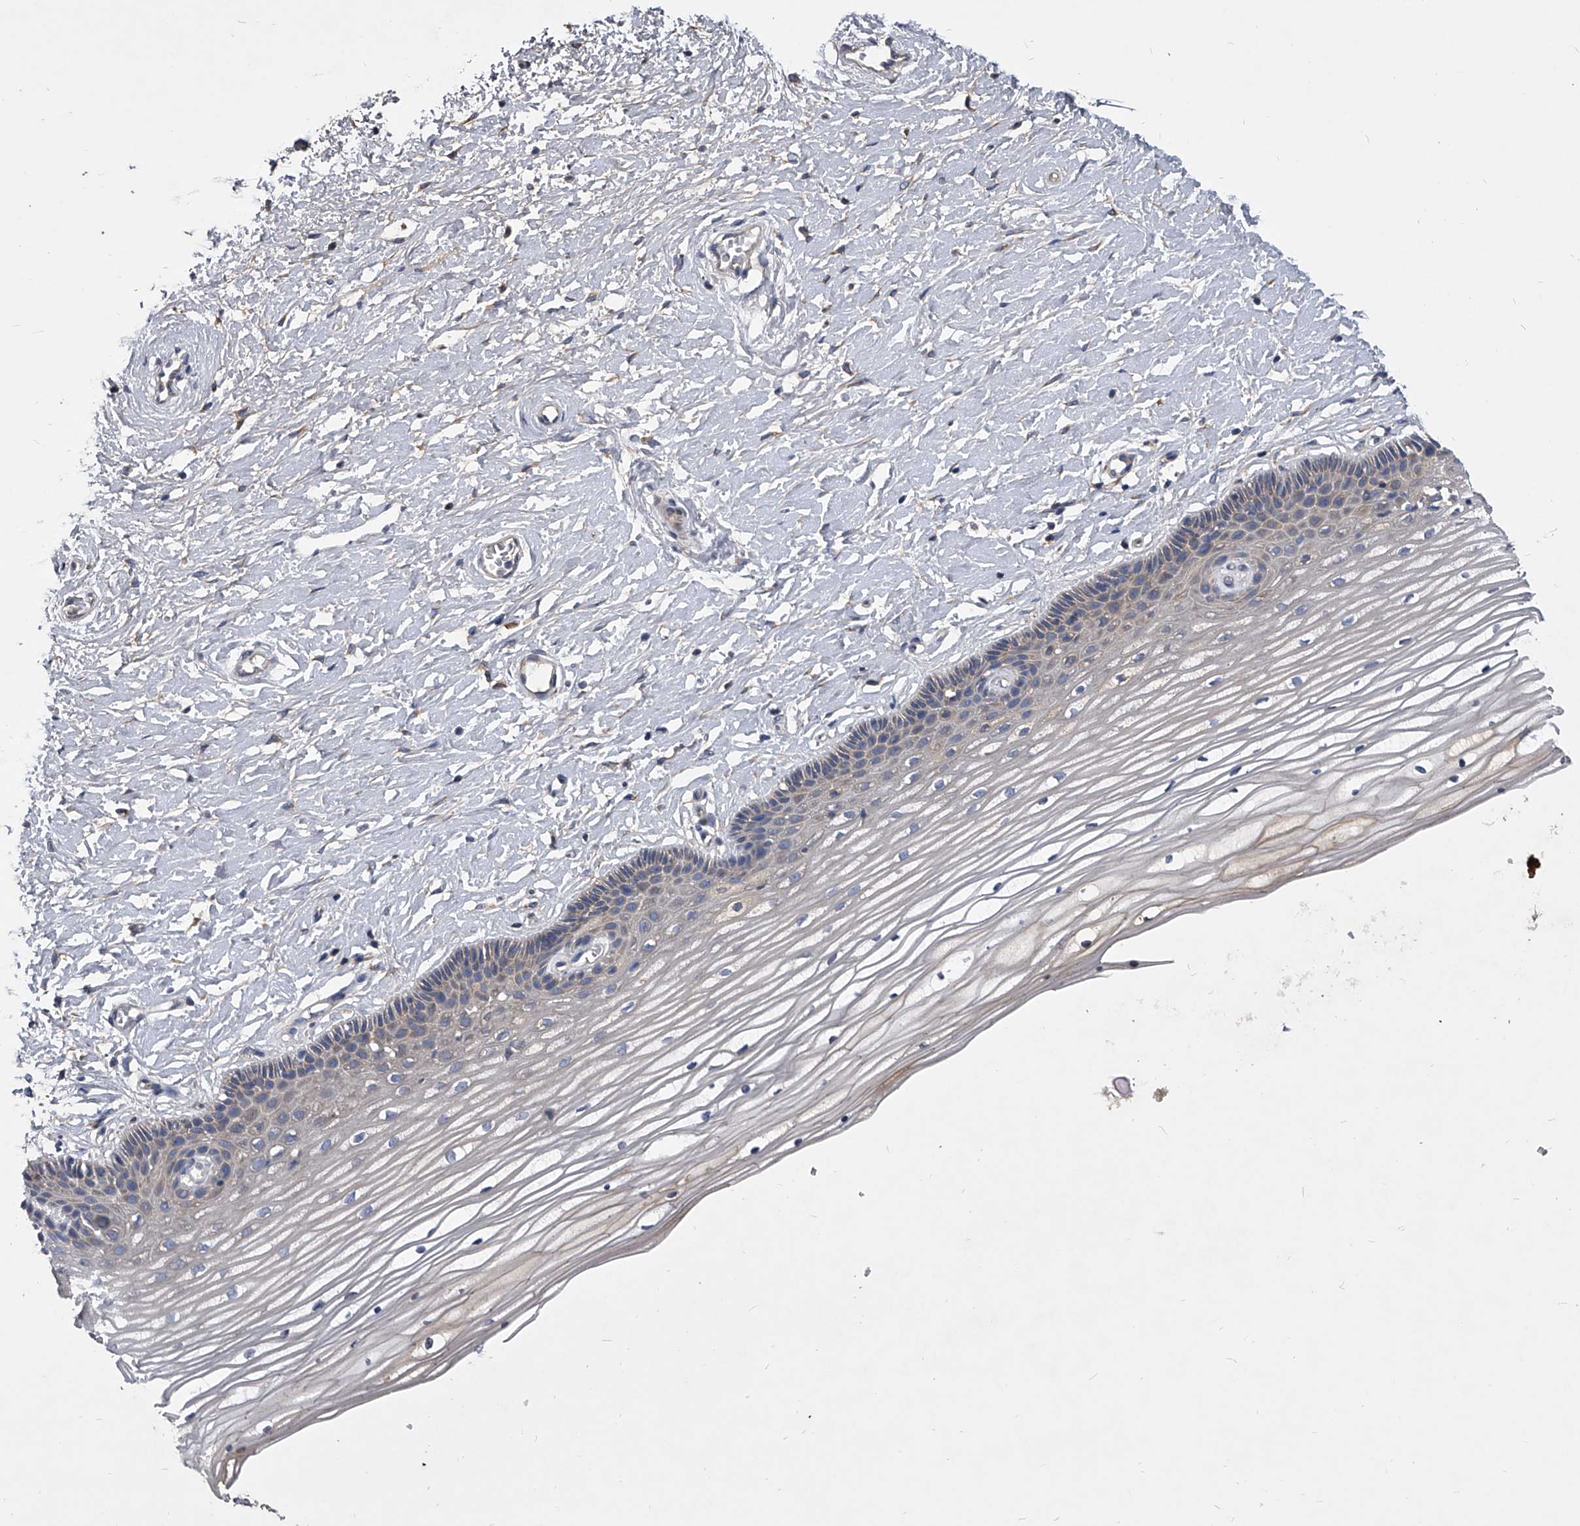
{"staining": {"intensity": "weak", "quantity": "25%-75%", "location": "cytoplasmic/membranous"}, "tissue": "vagina", "cell_type": "Squamous epithelial cells", "image_type": "normal", "snomed": [{"axis": "morphology", "description": "Normal tissue, NOS"}, {"axis": "topography", "description": "Vagina"}, {"axis": "topography", "description": "Cervix"}], "caption": "Immunohistochemistry (IHC) image of normal human vagina stained for a protein (brown), which exhibits low levels of weak cytoplasmic/membranous staining in about 25%-75% of squamous epithelial cells.", "gene": "CCR4", "patient": {"sex": "female", "age": 40}}